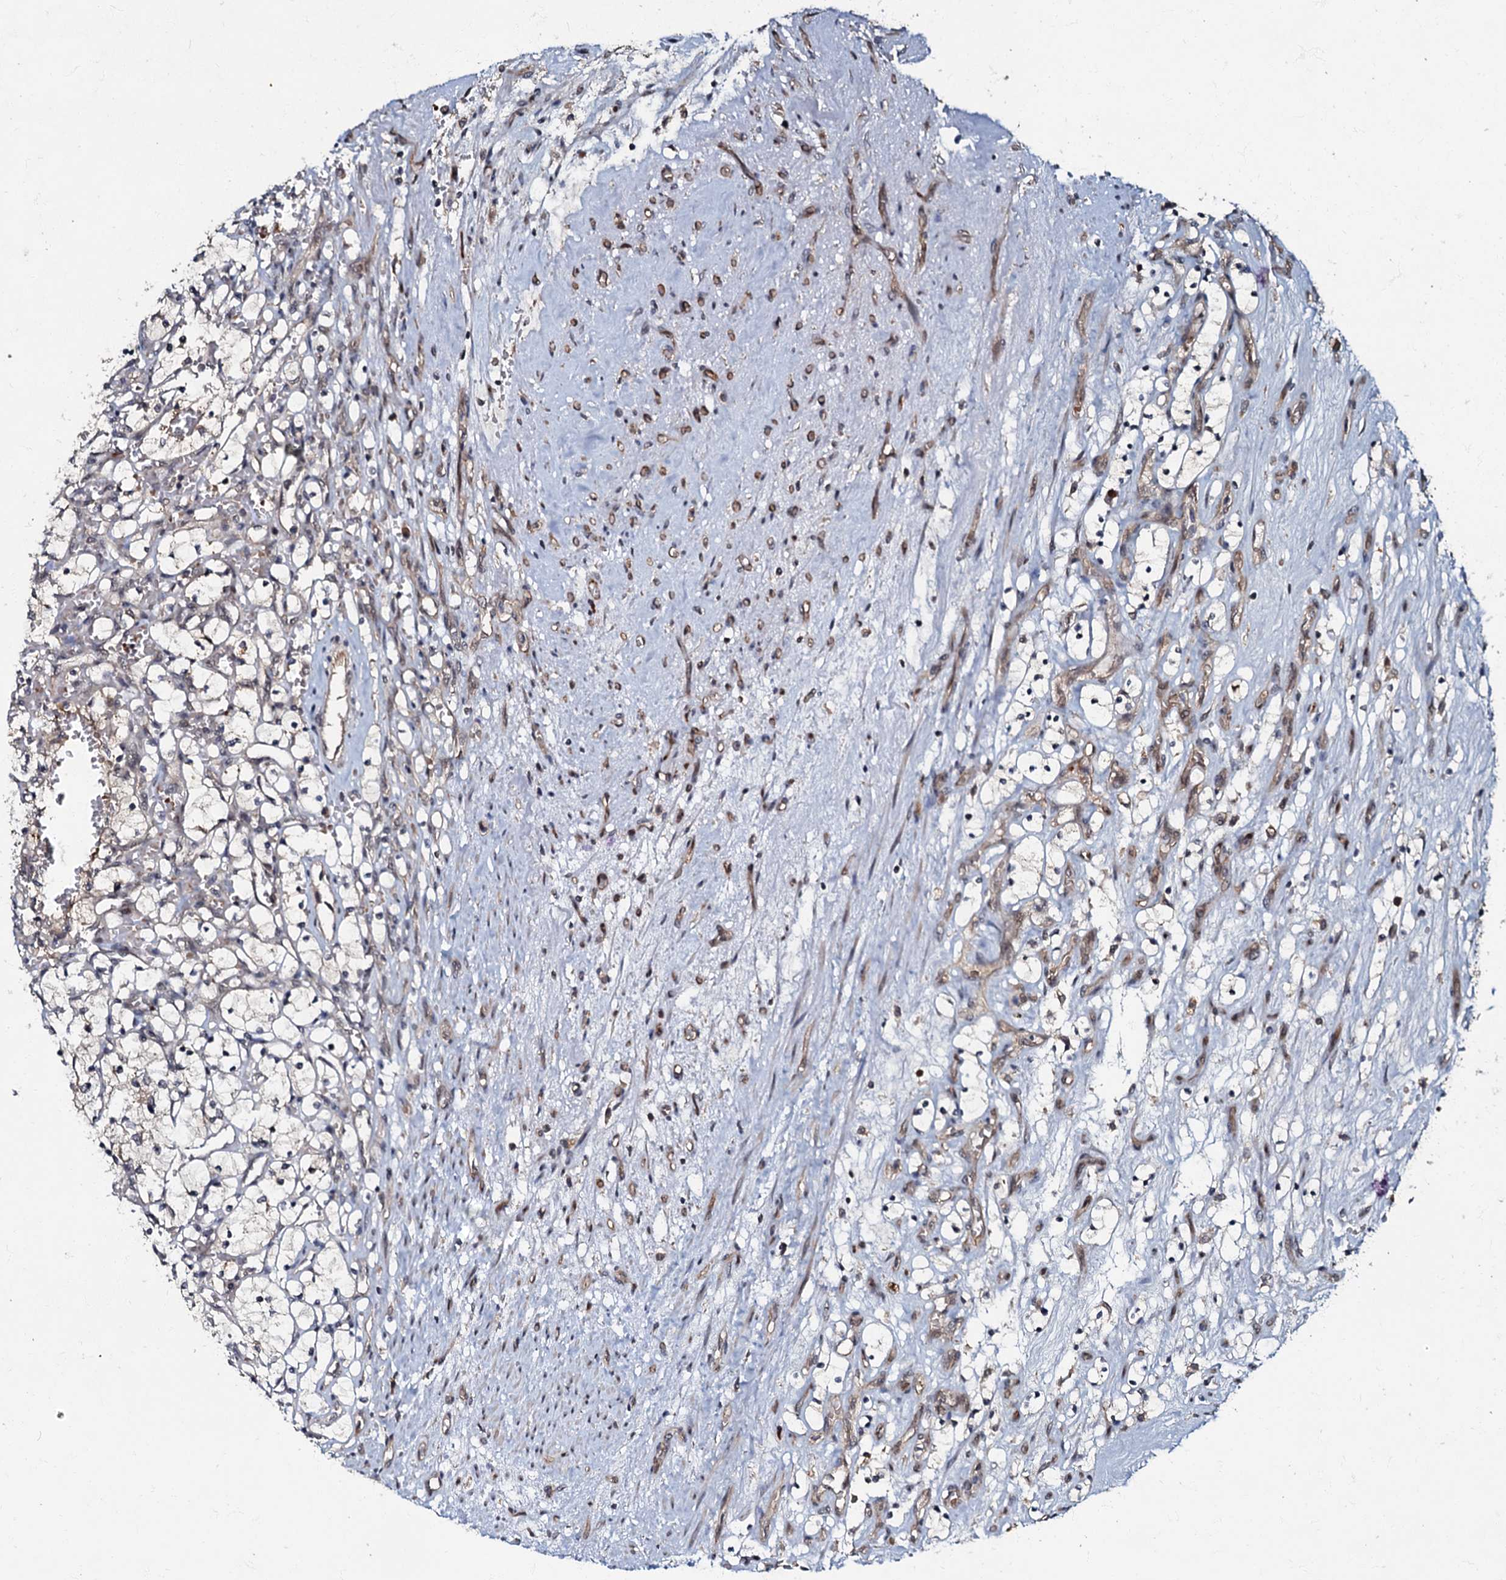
{"staining": {"intensity": "negative", "quantity": "none", "location": "none"}, "tissue": "renal cancer", "cell_type": "Tumor cells", "image_type": "cancer", "snomed": [{"axis": "morphology", "description": "Adenocarcinoma, NOS"}, {"axis": "topography", "description": "Kidney"}], "caption": "A photomicrograph of human renal cancer is negative for staining in tumor cells. (DAB (3,3'-diaminobenzidine) immunohistochemistry (IHC) with hematoxylin counter stain).", "gene": "MANSC4", "patient": {"sex": "female", "age": 69}}